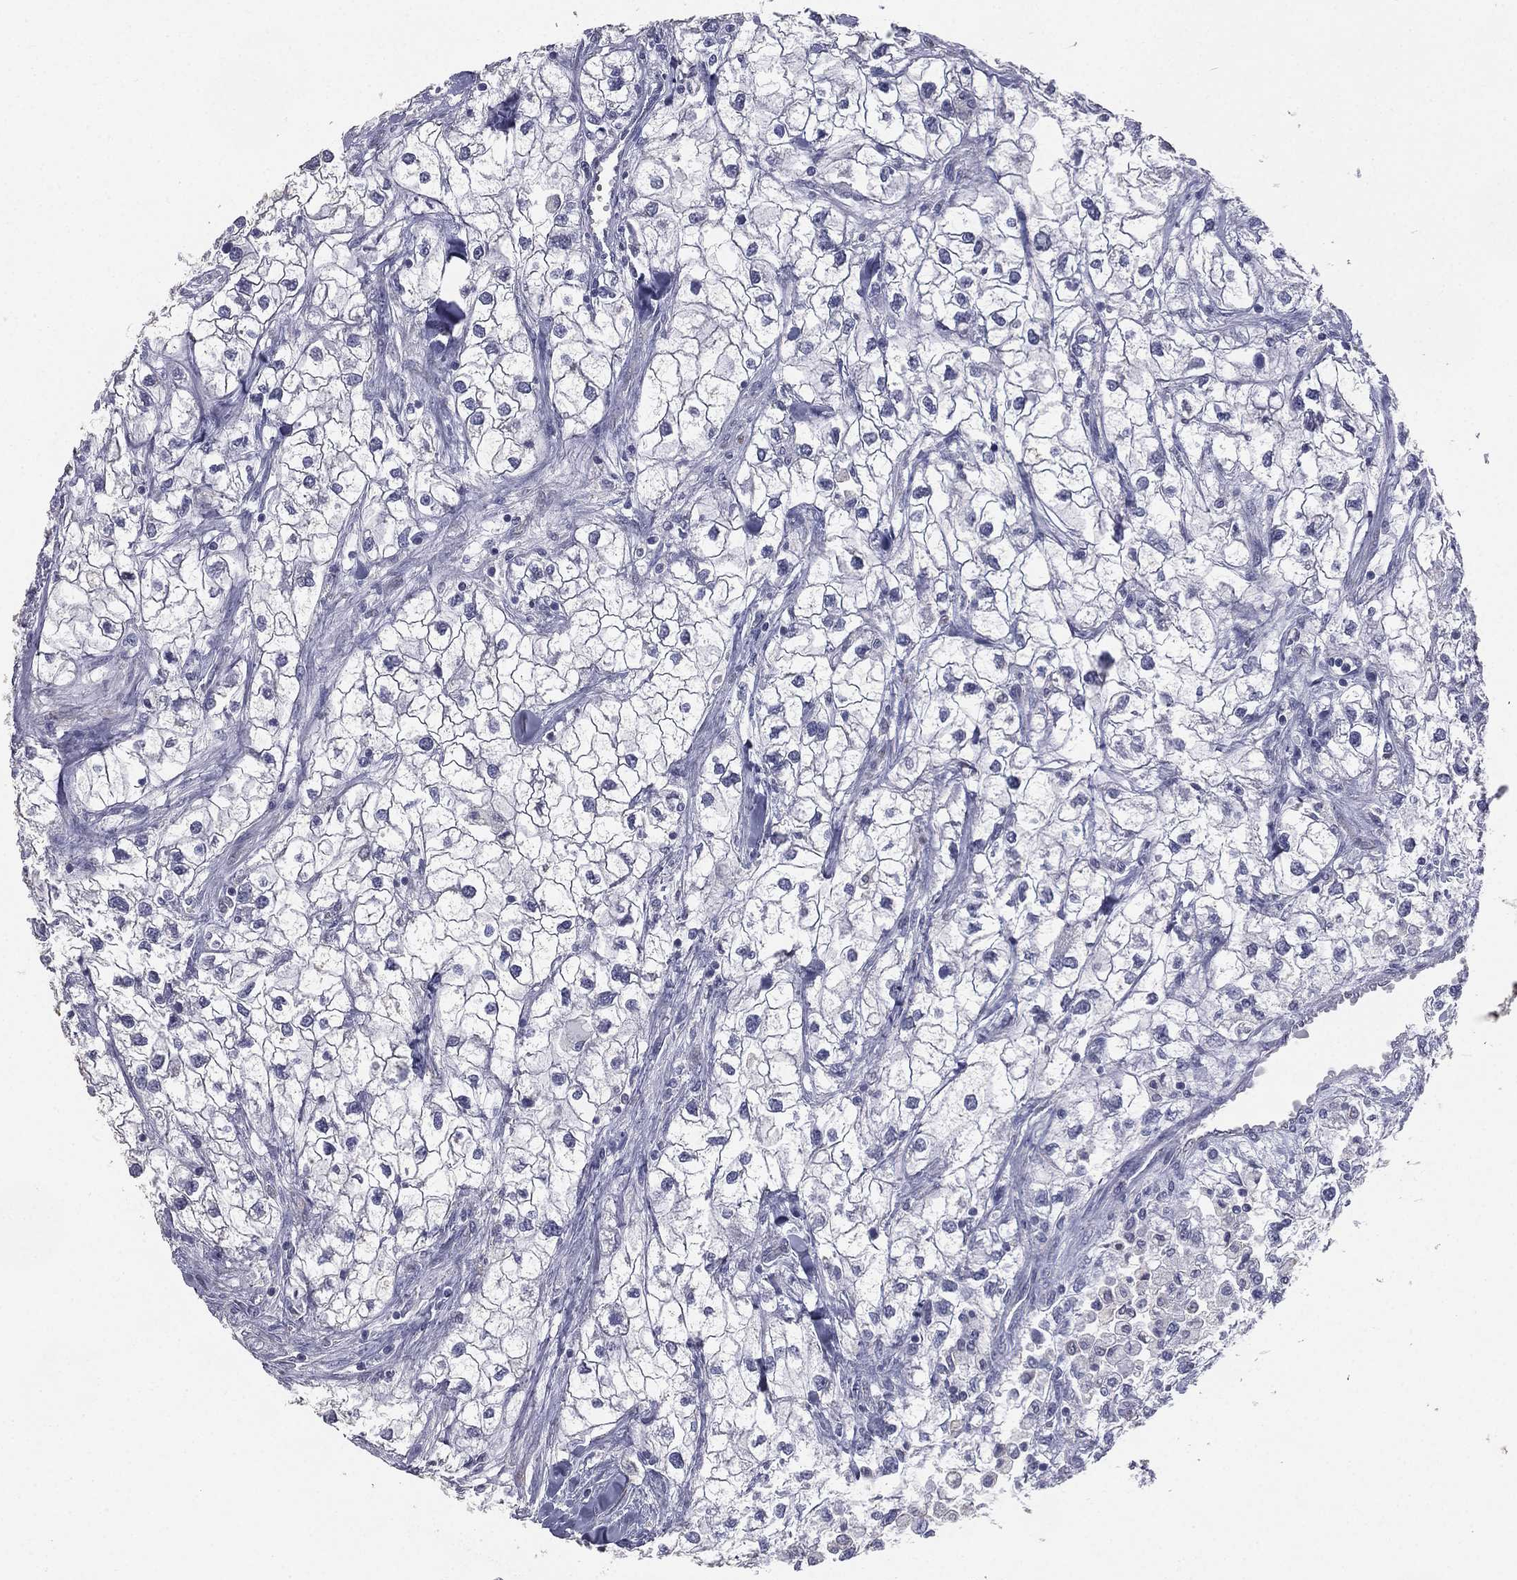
{"staining": {"intensity": "negative", "quantity": "none", "location": "none"}, "tissue": "renal cancer", "cell_type": "Tumor cells", "image_type": "cancer", "snomed": [{"axis": "morphology", "description": "Adenocarcinoma, NOS"}, {"axis": "topography", "description": "Kidney"}], "caption": "DAB (3,3'-diaminobenzidine) immunohistochemical staining of renal cancer (adenocarcinoma) exhibits no significant staining in tumor cells.", "gene": "ESX1", "patient": {"sex": "male", "age": 59}}